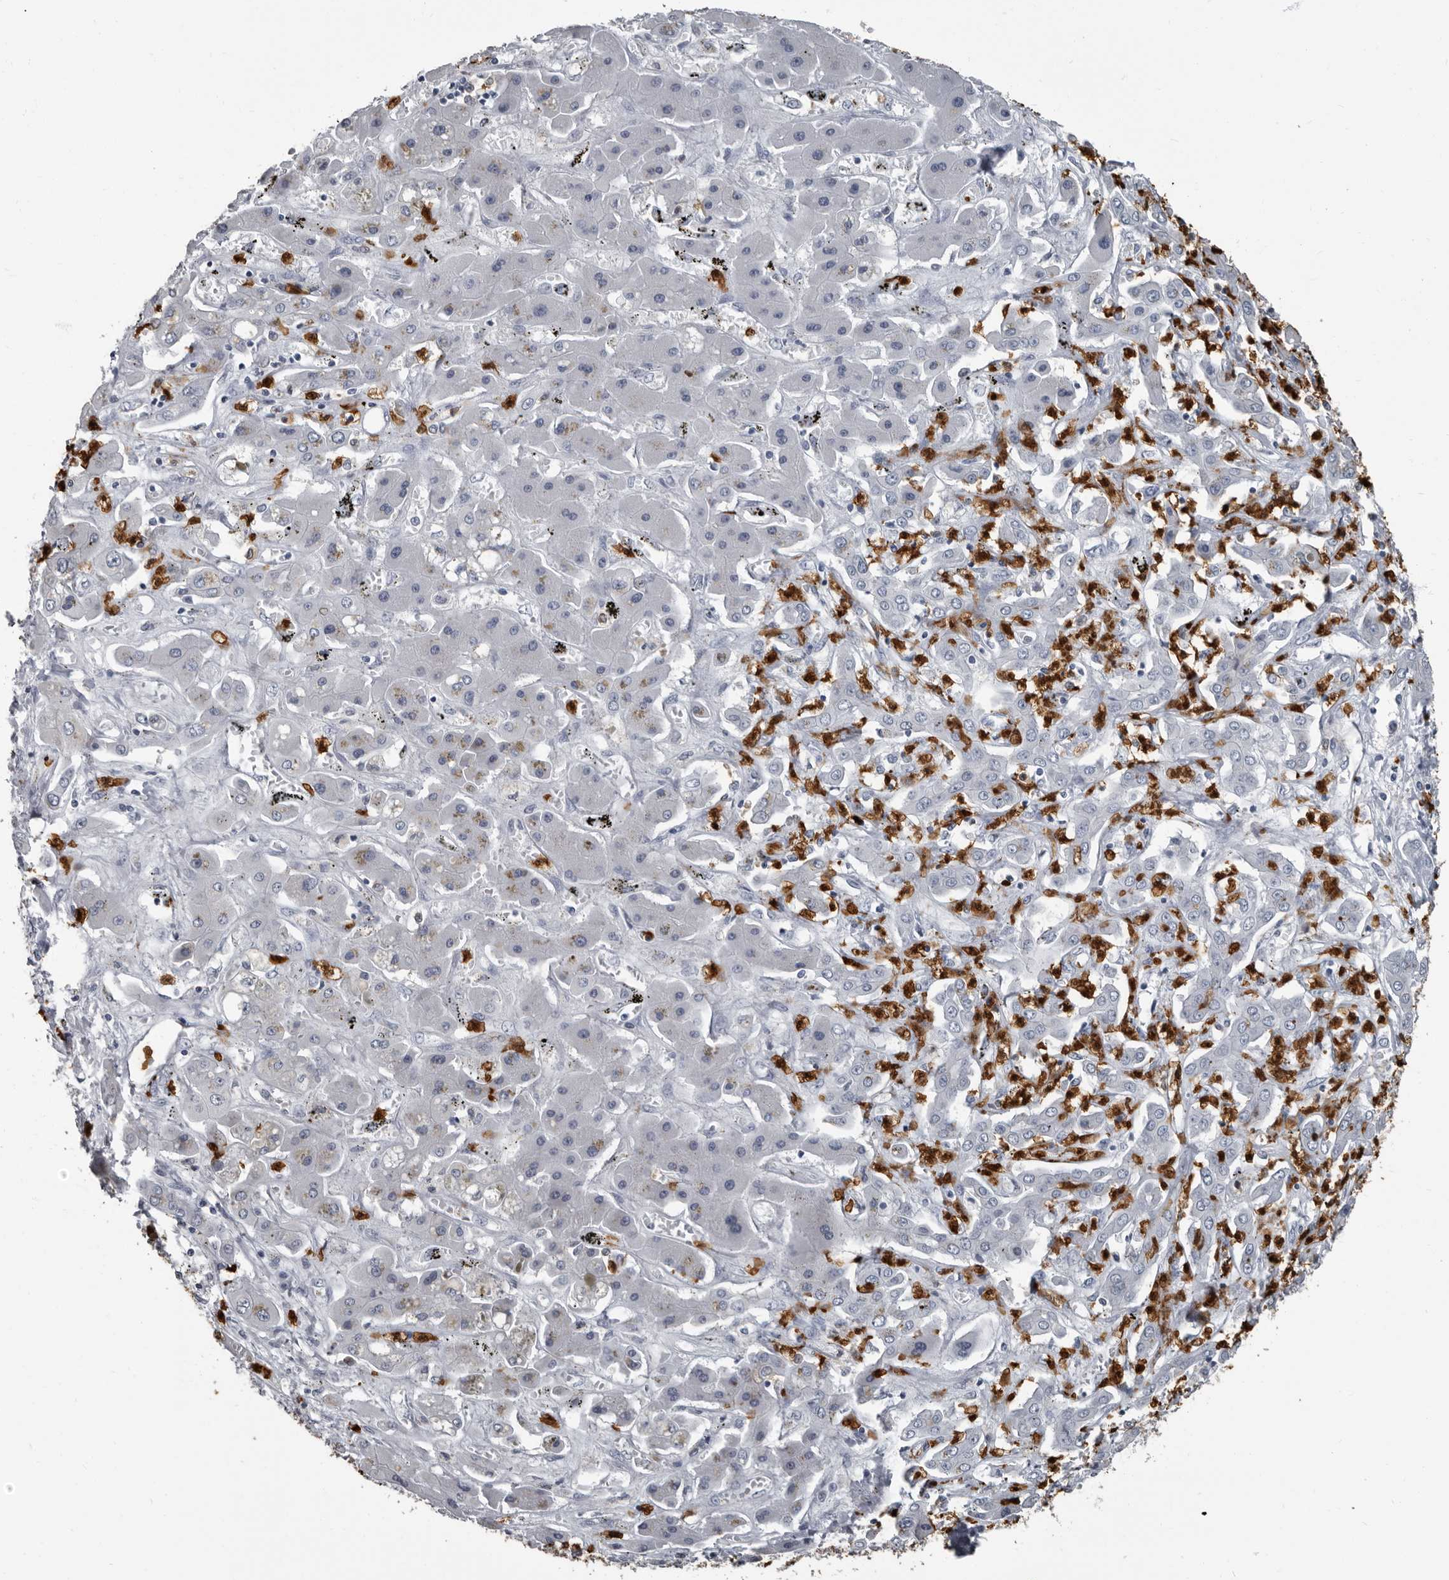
{"staining": {"intensity": "negative", "quantity": "none", "location": "none"}, "tissue": "liver cancer", "cell_type": "Tumor cells", "image_type": "cancer", "snomed": [{"axis": "morphology", "description": "Cholangiocarcinoma"}, {"axis": "topography", "description": "Liver"}], "caption": "A photomicrograph of liver cholangiocarcinoma stained for a protein demonstrates no brown staining in tumor cells.", "gene": "TPD52L1", "patient": {"sex": "male", "age": 67}}